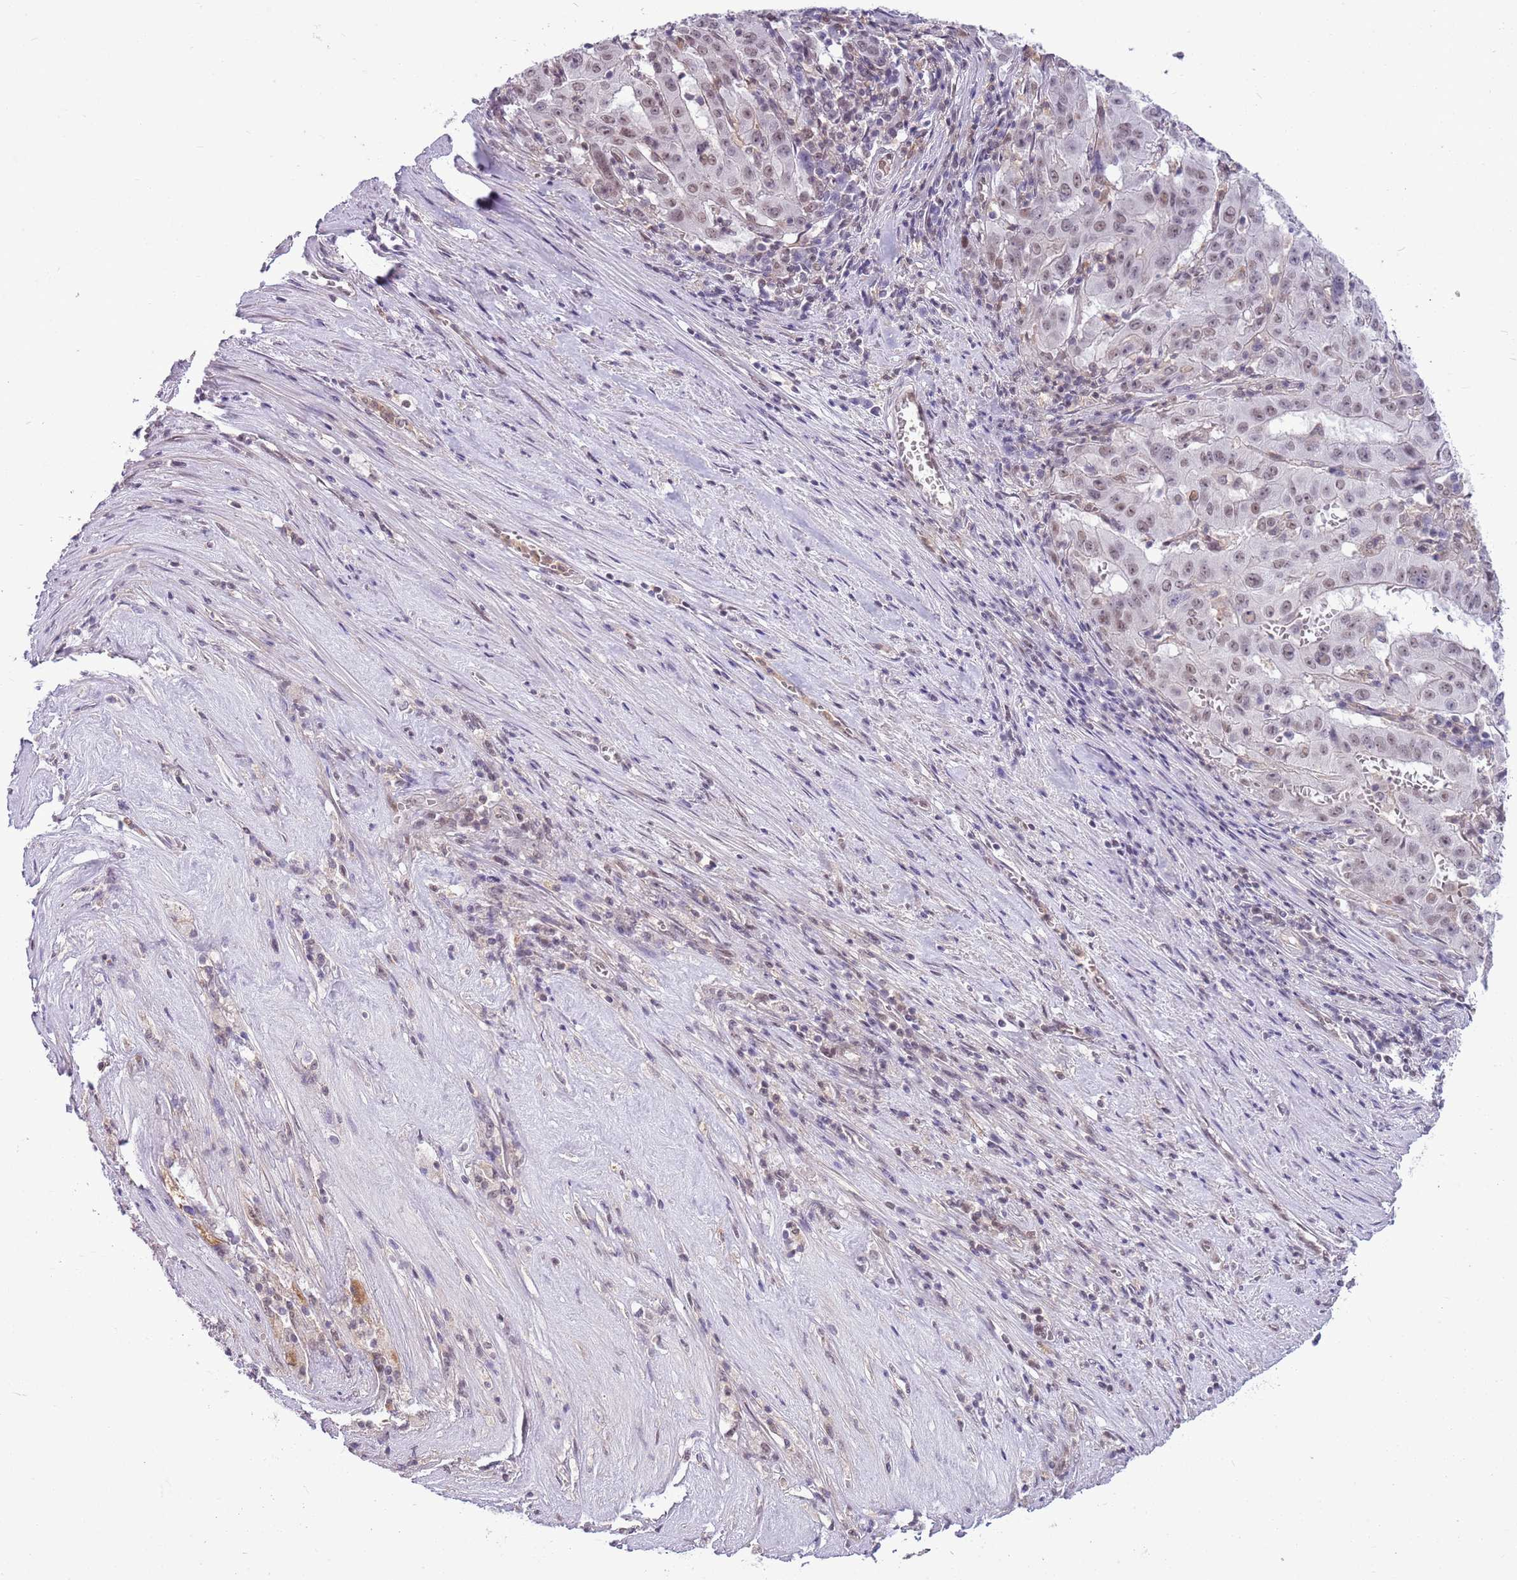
{"staining": {"intensity": "weak", "quantity": "25%-75%", "location": "nuclear"}, "tissue": "pancreatic cancer", "cell_type": "Tumor cells", "image_type": "cancer", "snomed": [{"axis": "morphology", "description": "Adenocarcinoma, NOS"}, {"axis": "topography", "description": "Pancreas"}], "caption": "Human pancreatic cancer (adenocarcinoma) stained with a brown dye displays weak nuclear positive expression in about 25%-75% of tumor cells.", "gene": "DHX32", "patient": {"sex": "male", "age": 63}}